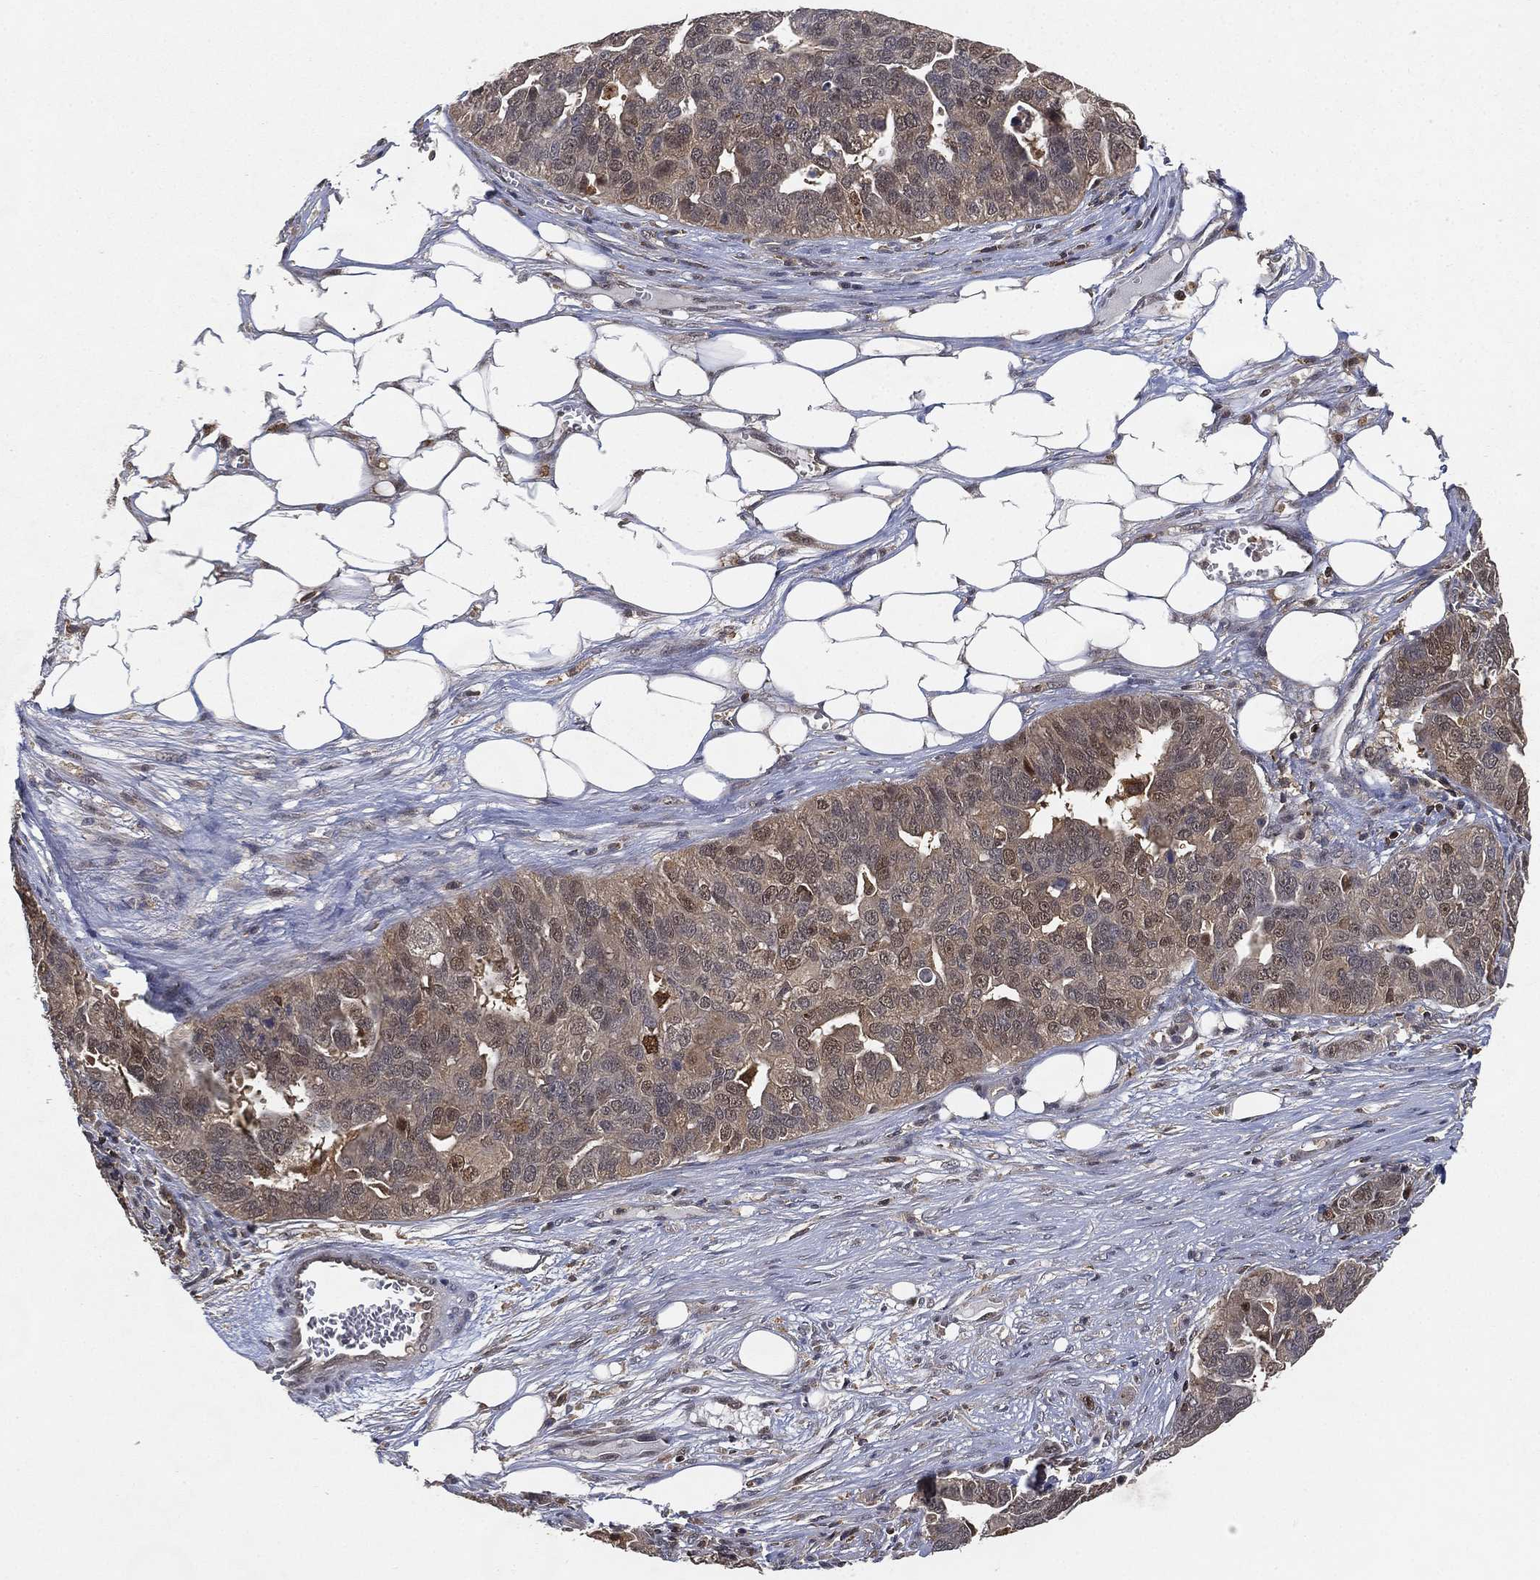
{"staining": {"intensity": "weak", "quantity": "<25%", "location": "nuclear"}, "tissue": "ovarian cancer", "cell_type": "Tumor cells", "image_type": "cancer", "snomed": [{"axis": "morphology", "description": "Carcinoma, endometroid"}, {"axis": "topography", "description": "Soft tissue"}, {"axis": "topography", "description": "Ovary"}], "caption": "Image shows no significant protein staining in tumor cells of ovarian endometroid carcinoma. (Stains: DAB immunohistochemistry (IHC) with hematoxylin counter stain, Microscopy: brightfield microscopy at high magnification).", "gene": "WDR26", "patient": {"sex": "female", "age": 52}}